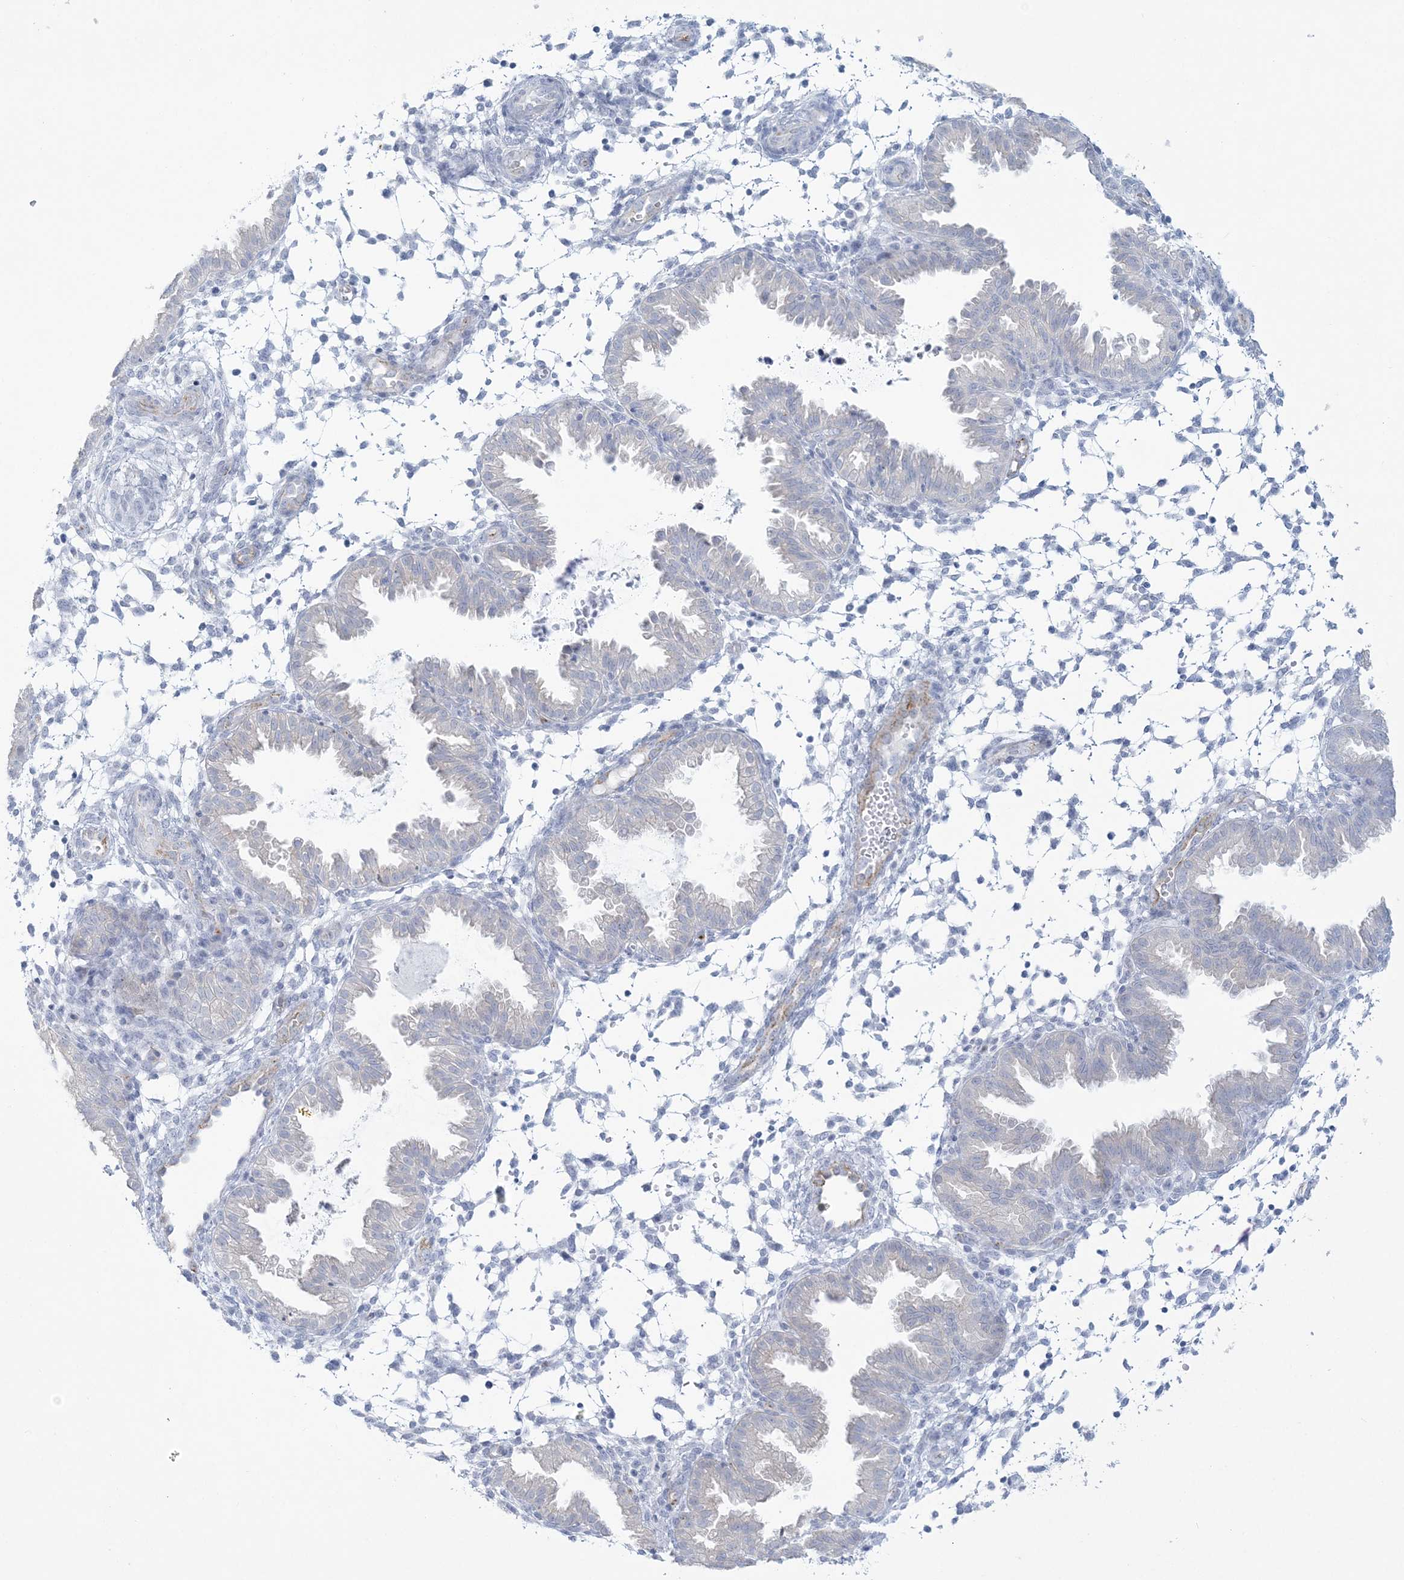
{"staining": {"intensity": "negative", "quantity": "none", "location": "none"}, "tissue": "endometrium", "cell_type": "Cells in endometrial stroma", "image_type": "normal", "snomed": [{"axis": "morphology", "description": "Normal tissue, NOS"}, {"axis": "topography", "description": "Endometrium"}], "caption": "The IHC histopathology image has no significant positivity in cells in endometrial stroma of endometrium.", "gene": "ENSG00000288637", "patient": {"sex": "female", "age": 33}}